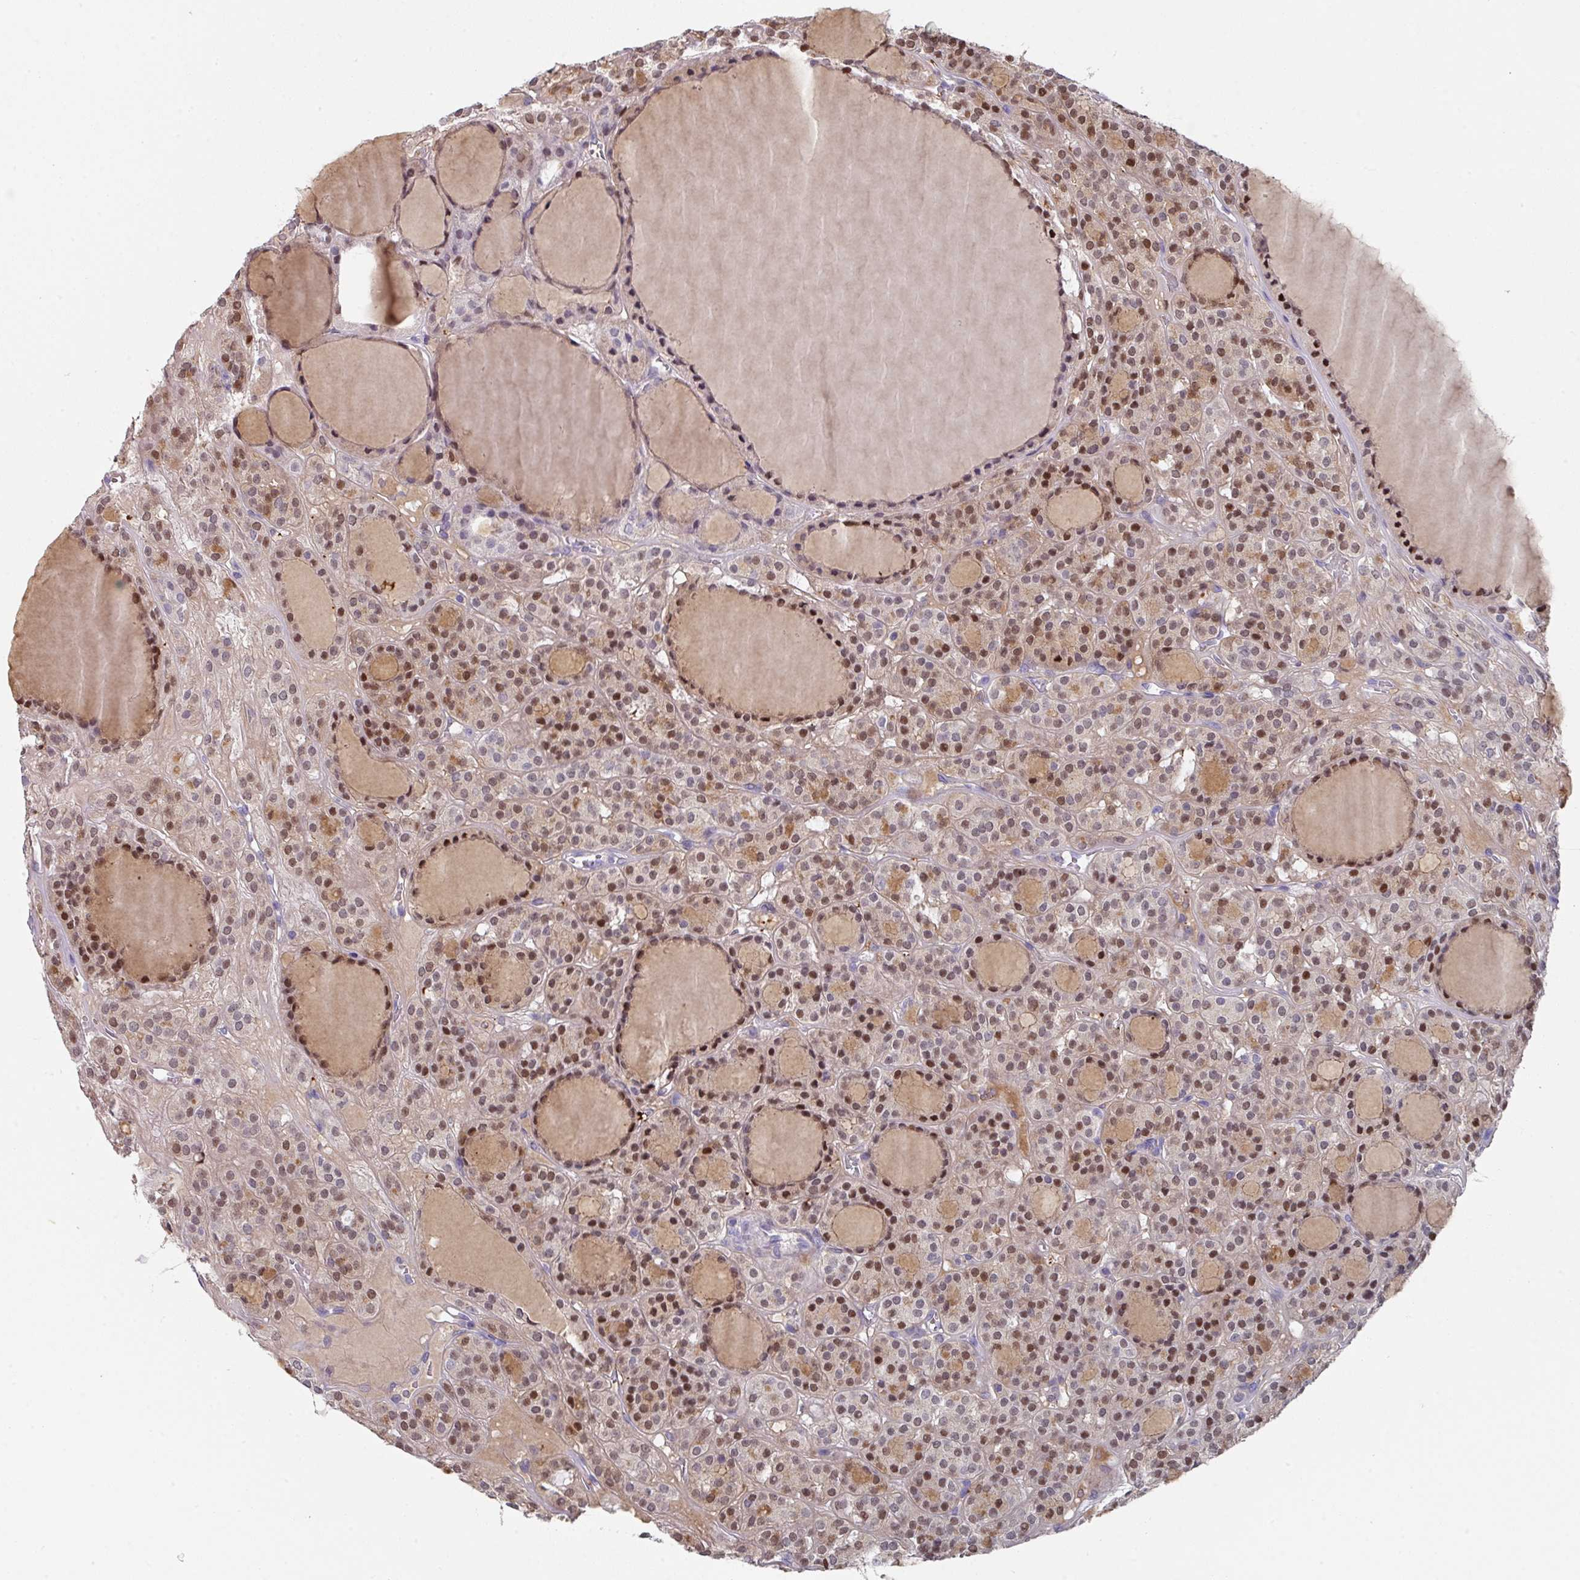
{"staining": {"intensity": "moderate", "quantity": ">75%", "location": "nuclear"}, "tissue": "thyroid cancer", "cell_type": "Tumor cells", "image_type": "cancer", "snomed": [{"axis": "morphology", "description": "Follicular adenoma carcinoma, NOS"}, {"axis": "topography", "description": "Thyroid gland"}], "caption": "Protein staining by immunohistochemistry displays moderate nuclear staining in approximately >75% of tumor cells in thyroid follicular adenoma carcinoma. (Stains: DAB (3,3'-diaminobenzidine) in brown, nuclei in blue, Microscopy: brightfield microscopy at high magnification).", "gene": "DEFB115", "patient": {"sex": "female", "age": 63}}